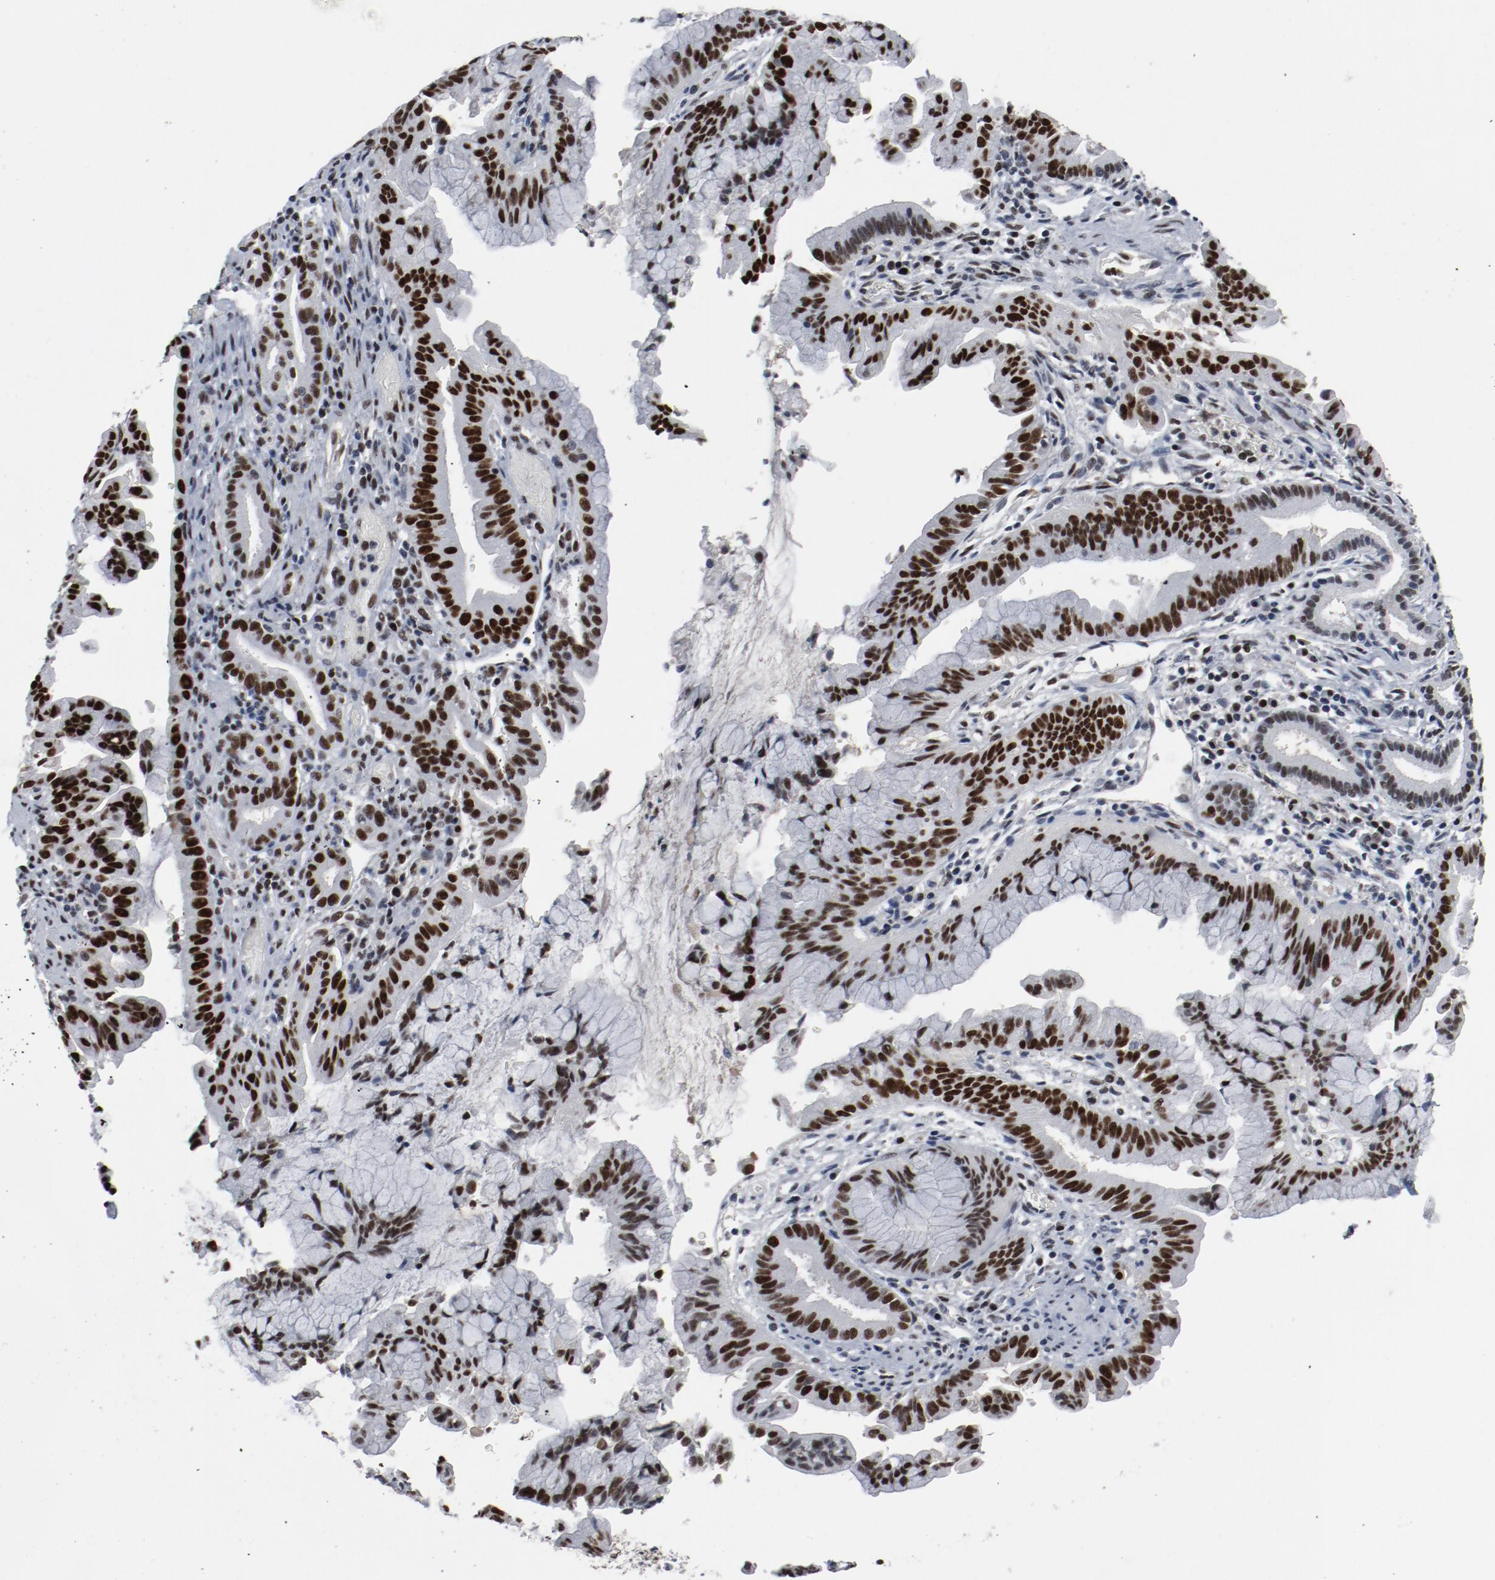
{"staining": {"intensity": "strong", "quantity": ">75%", "location": "nuclear"}, "tissue": "pancreatic cancer", "cell_type": "Tumor cells", "image_type": "cancer", "snomed": [{"axis": "morphology", "description": "Adenocarcinoma, NOS"}, {"axis": "topography", "description": "Pancreas"}], "caption": "Immunohistochemistry (IHC) micrograph of neoplastic tissue: human adenocarcinoma (pancreatic) stained using IHC reveals high levels of strong protein expression localized specifically in the nuclear of tumor cells, appearing as a nuclear brown color.", "gene": "JMJD6", "patient": {"sex": "male", "age": 59}}